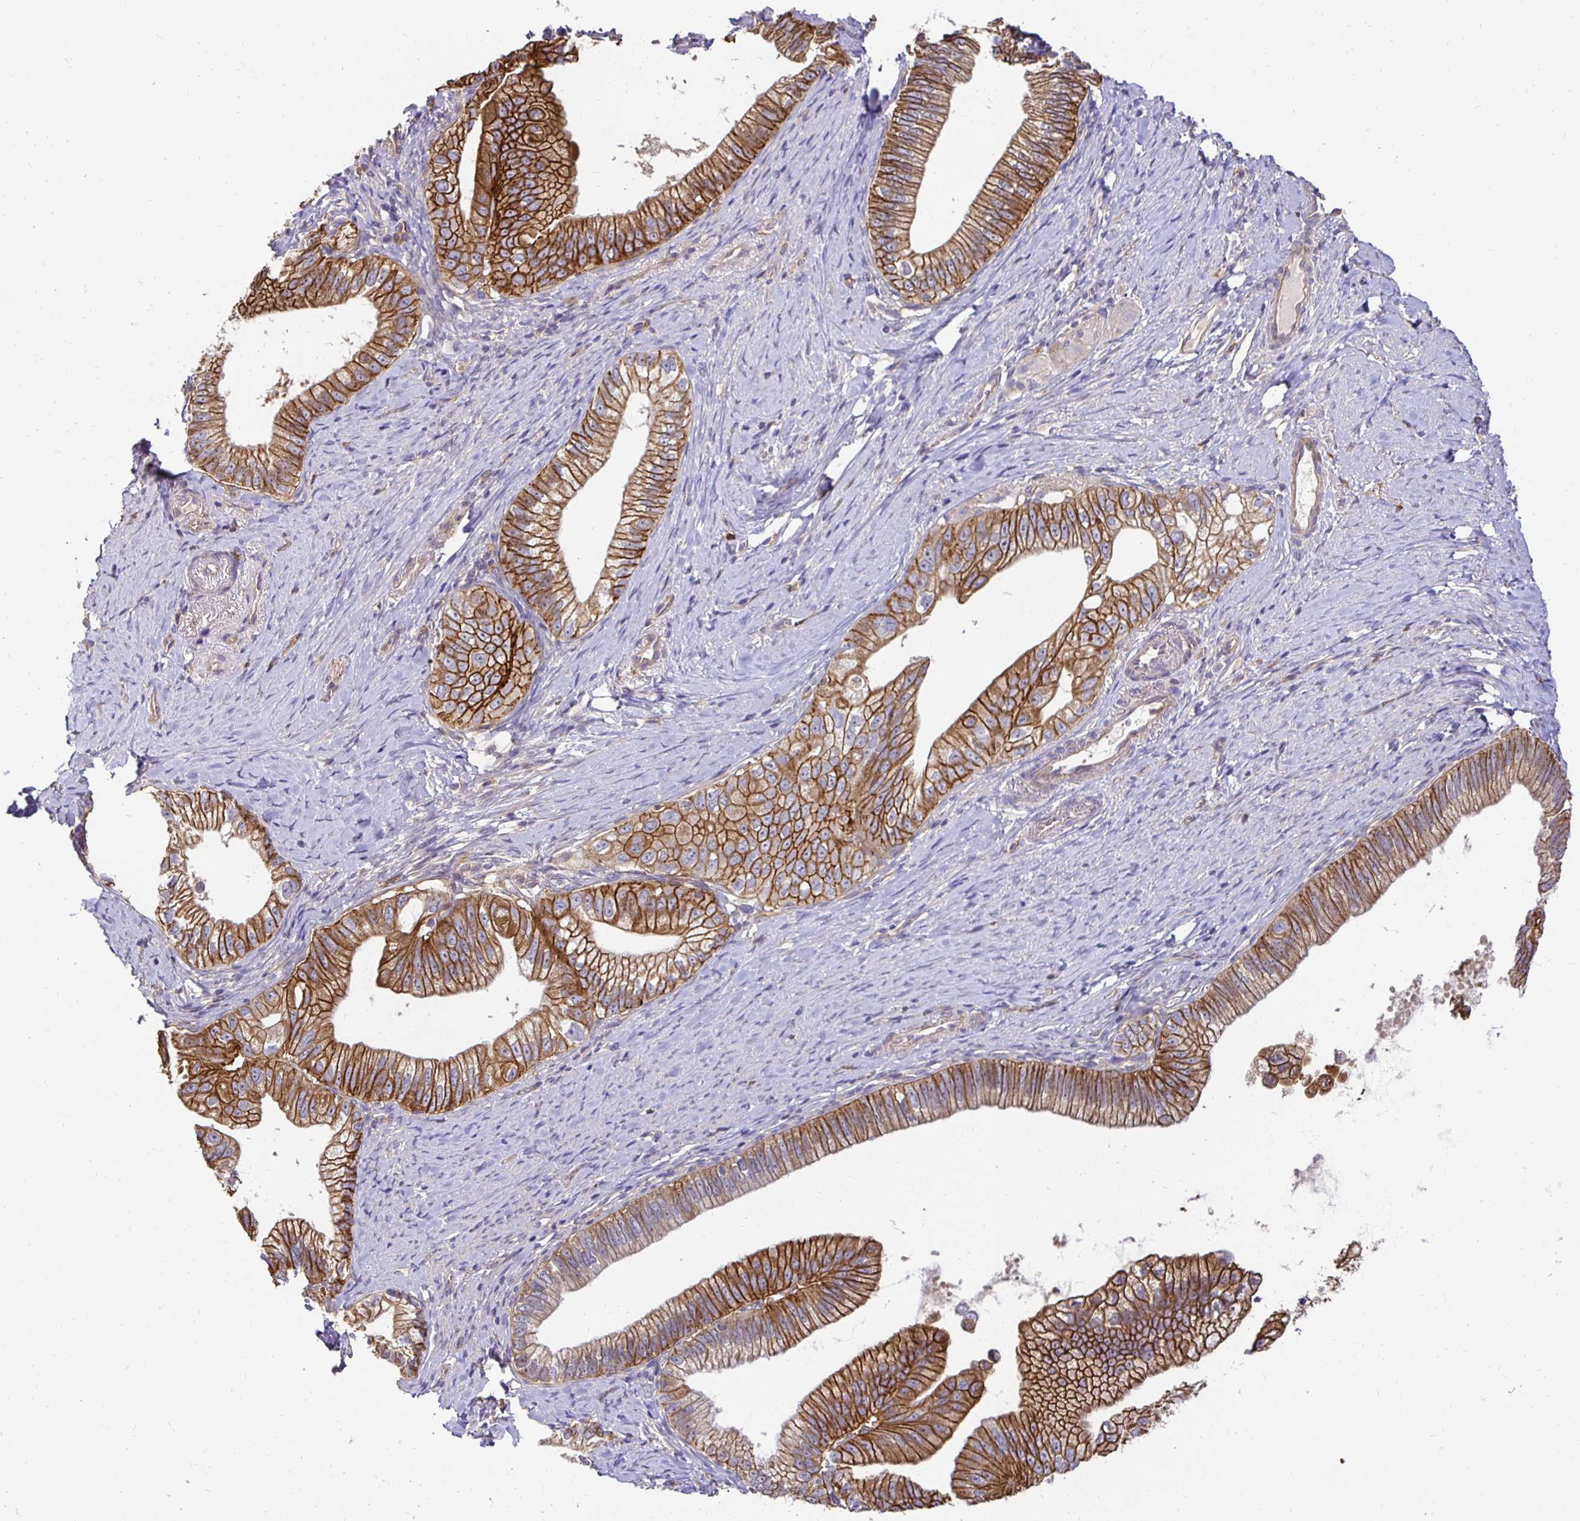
{"staining": {"intensity": "strong", "quantity": ">75%", "location": "cytoplasmic/membranous"}, "tissue": "pancreatic cancer", "cell_type": "Tumor cells", "image_type": "cancer", "snomed": [{"axis": "morphology", "description": "Adenocarcinoma, NOS"}, {"axis": "topography", "description": "Pancreas"}], "caption": "DAB (3,3'-diaminobenzidine) immunohistochemical staining of pancreatic cancer (adenocarcinoma) exhibits strong cytoplasmic/membranous protein expression in about >75% of tumor cells.", "gene": "SLC9A1", "patient": {"sex": "male", "age": 70}}